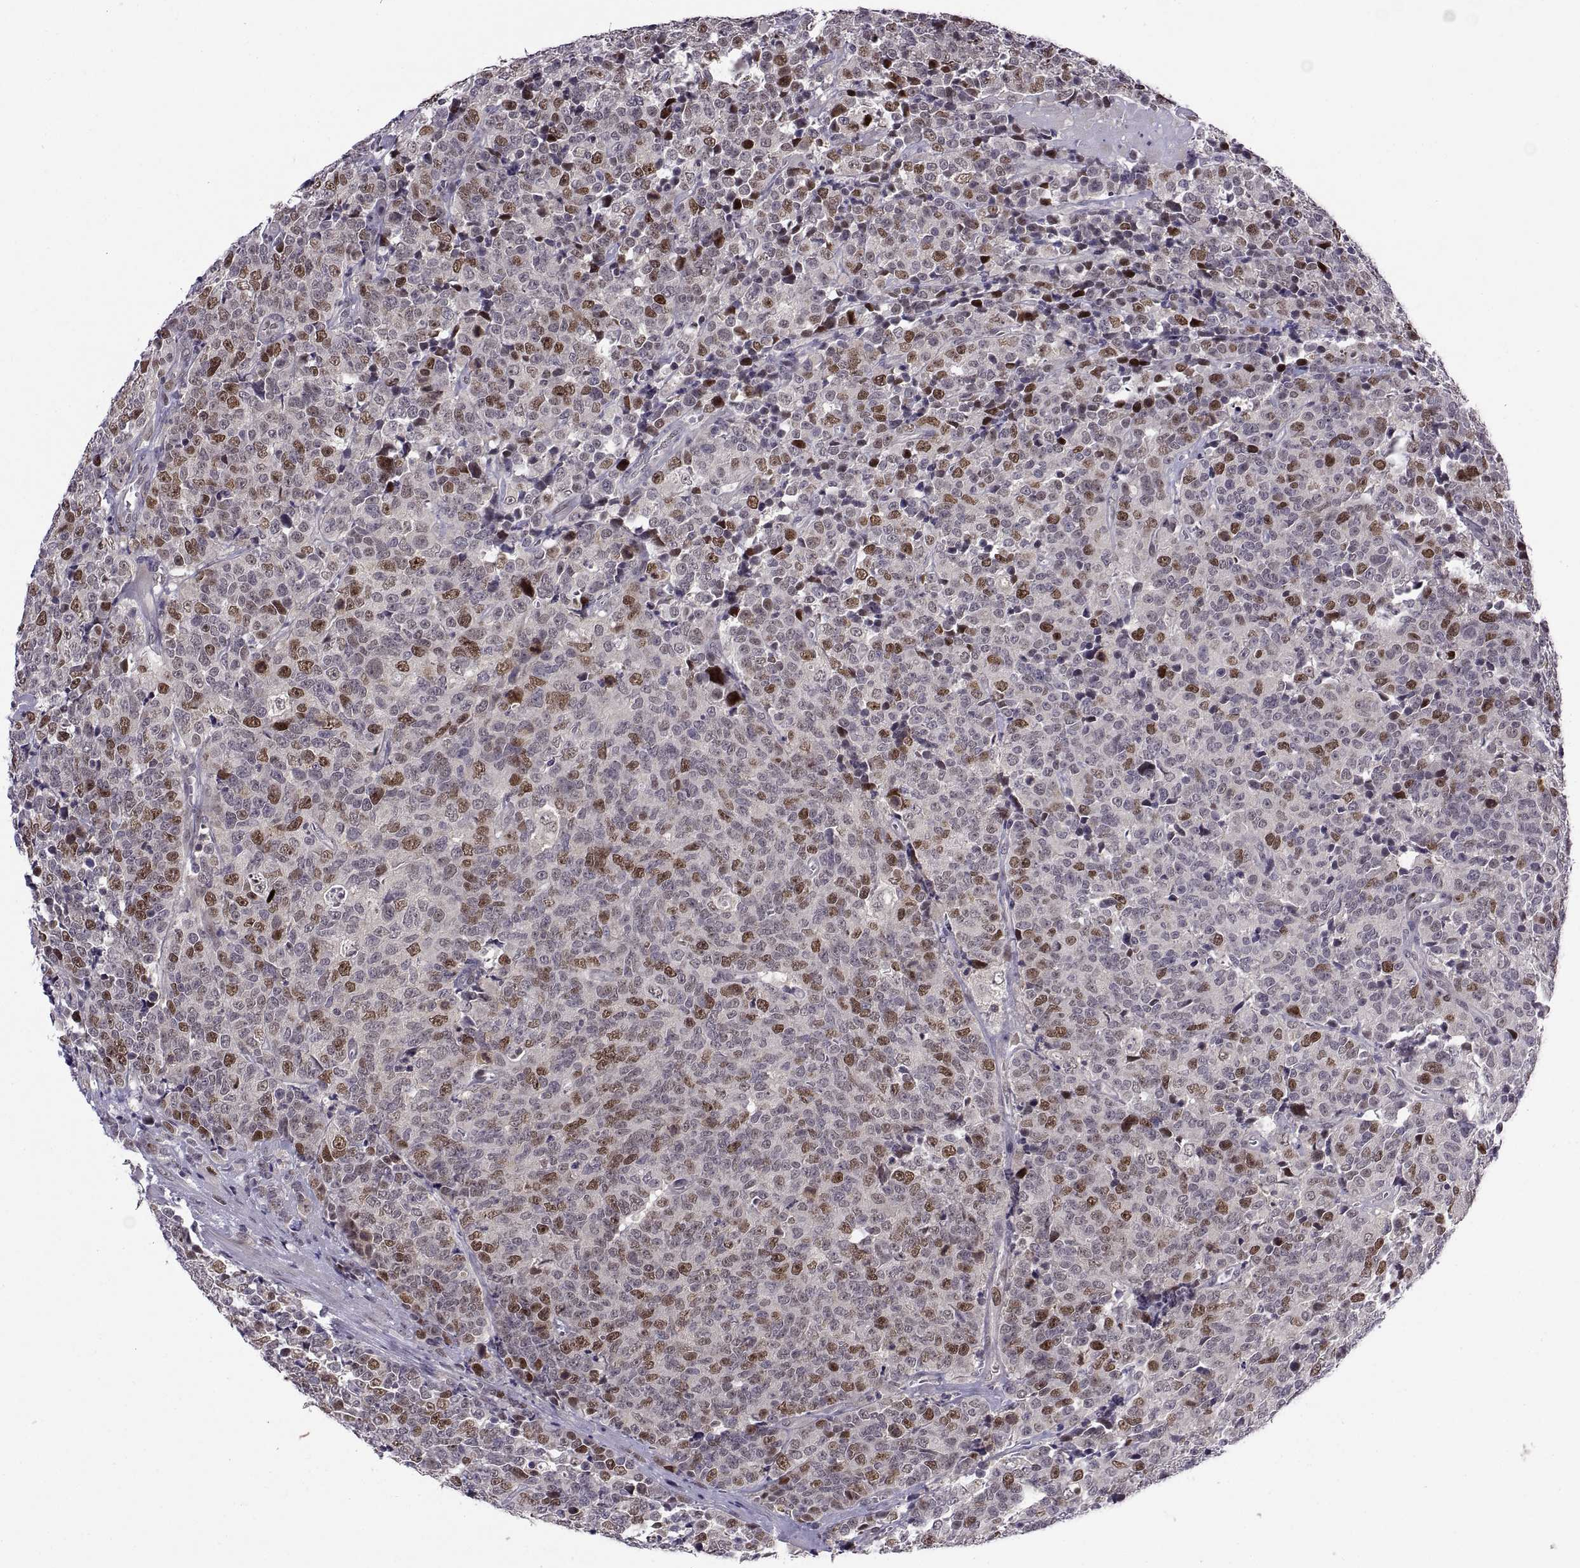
{"staining": {"intensity": "moderate", "quantity": "25%-75%", "location": "nuclear"}, "tissue": "prostate cancer", "cell_type": "Tumor cells", "image_type": "cancer", "snomed": [{"axis": "morphology", "description": "Adenocarcinoma, NOS"}, {"axis": "topography", "description": "Prostate"}], "caption": "There is medium levels of moderate nuclear expression in tumor cells of prostate cancer (adenocarcinoma), as demonstrated by immunohistochemical staining (brown color).", "gene": "CHFR", "patient": {"sex": "male", "age": 67}}